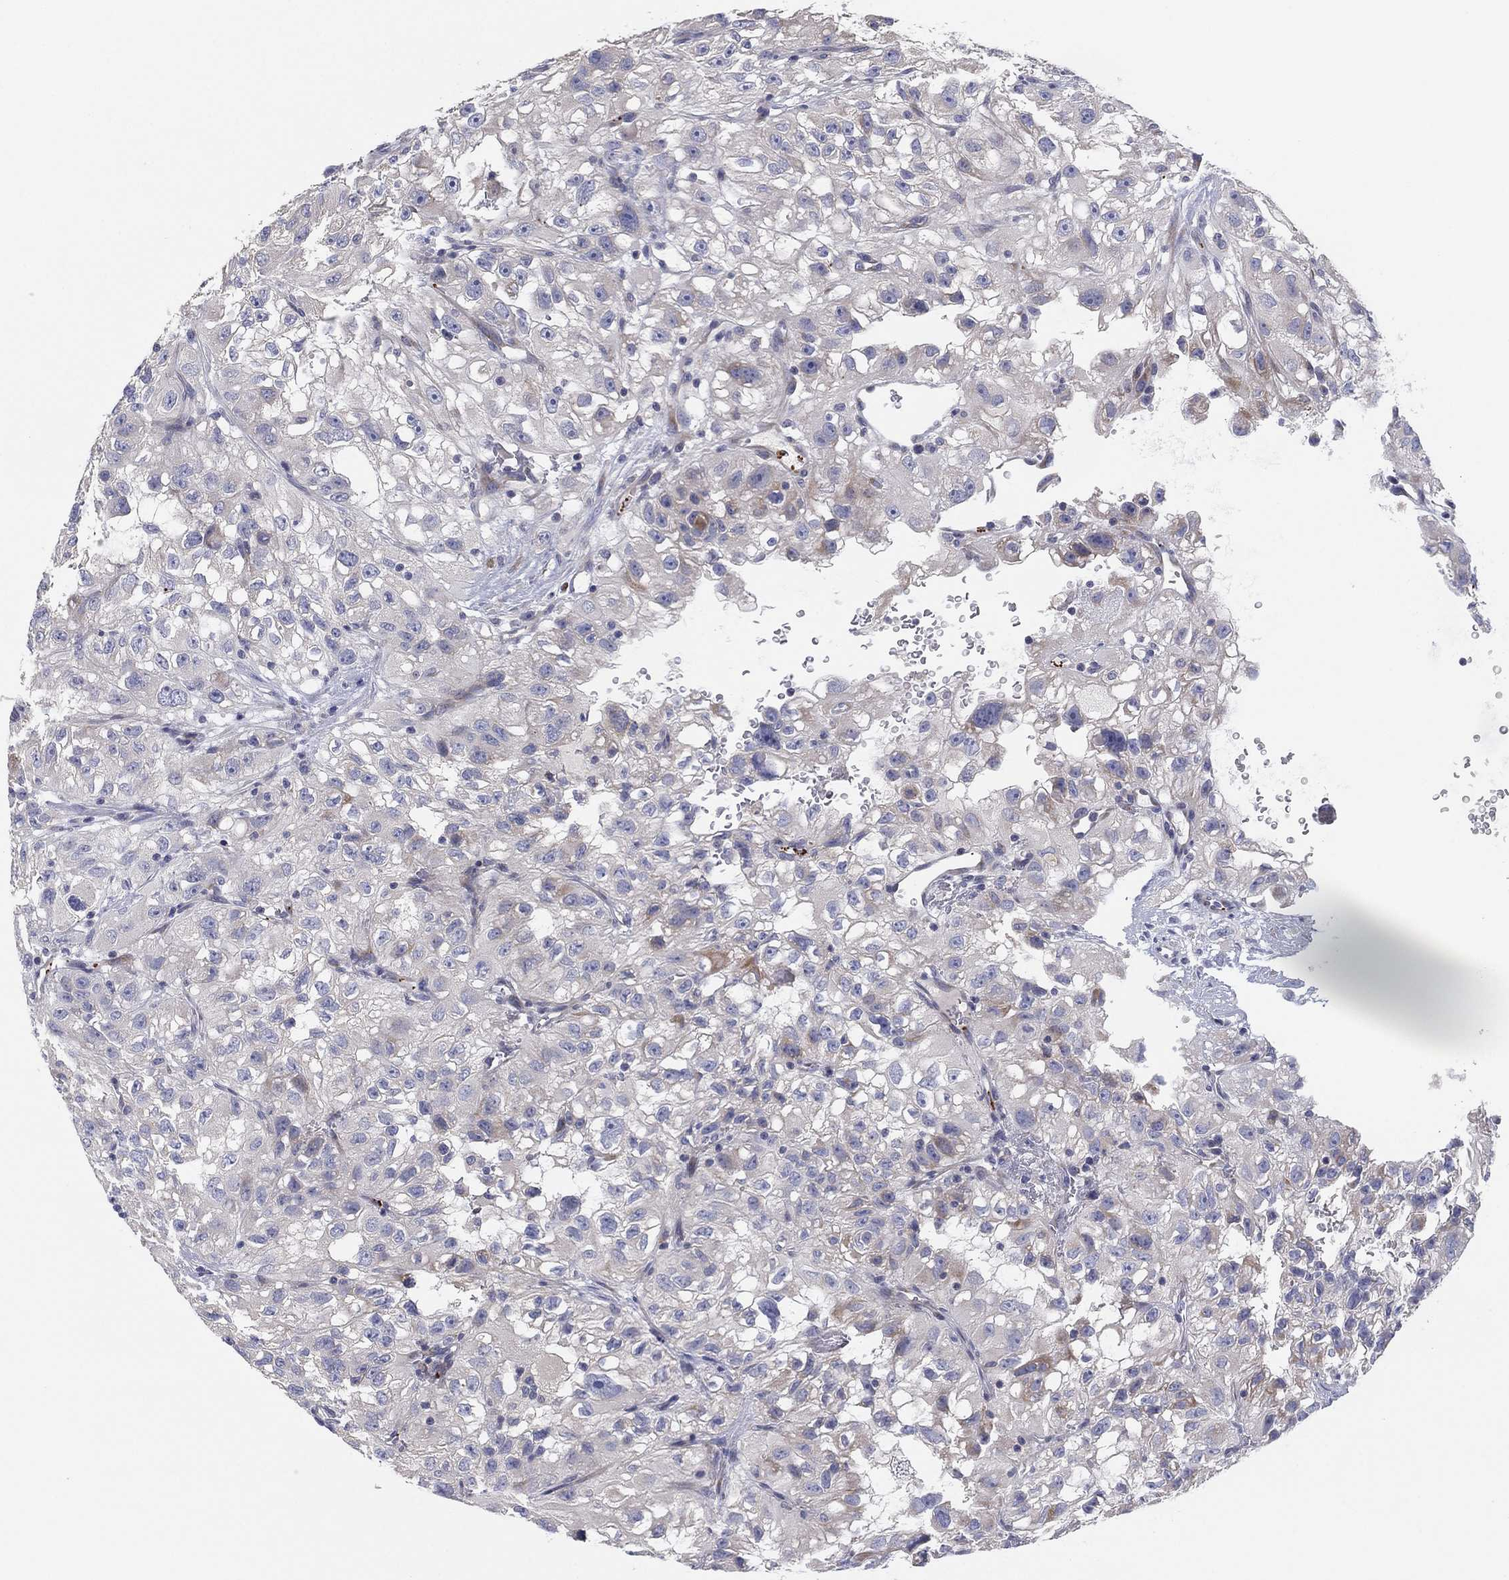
{"staining": {"intensity": "negative", "quantity": "none", "location": "none"}, "tissue": "renal cancer", "cell_type": "Tumor cells", "image_type": "cancer", "snomed": [{"axis": "morphology", "description": "Adenocarcinoma, NOS"}, {"axis": "topography", "description": "Kidney"}], "caption": "Immunohistochemistry of renal cancer exhibits no expression in tumor cells. (DAB (3,3'-diaminobenzidine) immunohistochemistry visualized using brightfield microscopy, high magnification).", "gene": "TMEM40", "patient": {"sex": "male", "age": 64}}